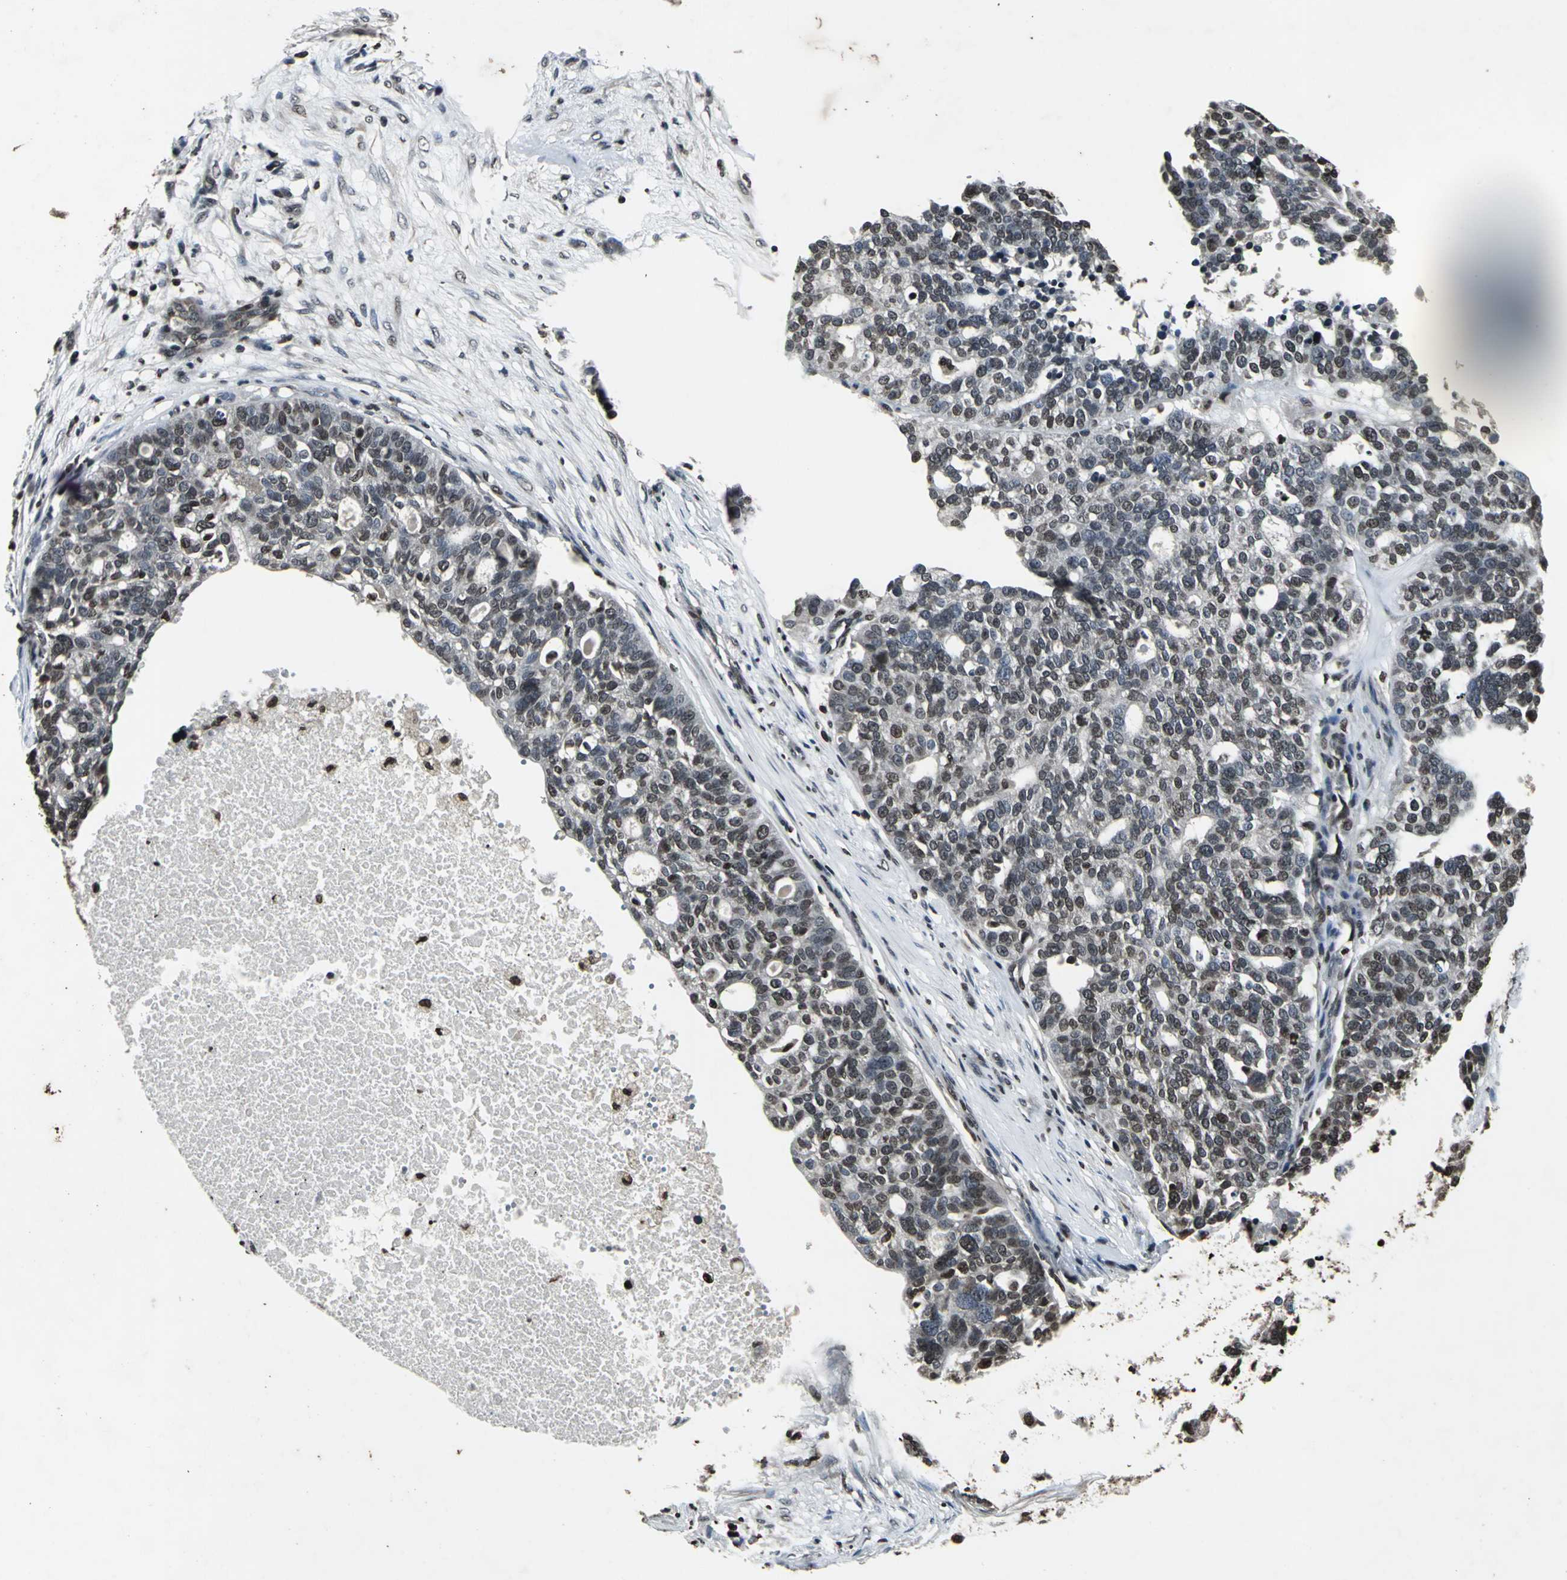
{"staining": {"intensity": "moderate", "quantity": "25%-75%", "location": "cytoplasmic/membranous,nuclear"}, "tissue": "ovarian cancer", "cell_type": "Tumor cells", "image_type": "cancer", "snomed": [{"axis": "morphology", "description": "Cystadenocarcinoma, serous, NOS"}, {"axis": "topography", "description": "Ovary"}], "caption": "Tumor cells show medium levels of moderate cytoplasmic/membranous and nuclear positivity in approximately 25%-75% of cells in serous cystadenocarcinoma (ovarian). The protein of interest is shown in brown color, while the nuclei are stained blue.", "gene": "AHR", "patient": {"sex": "female", "age": 59}}